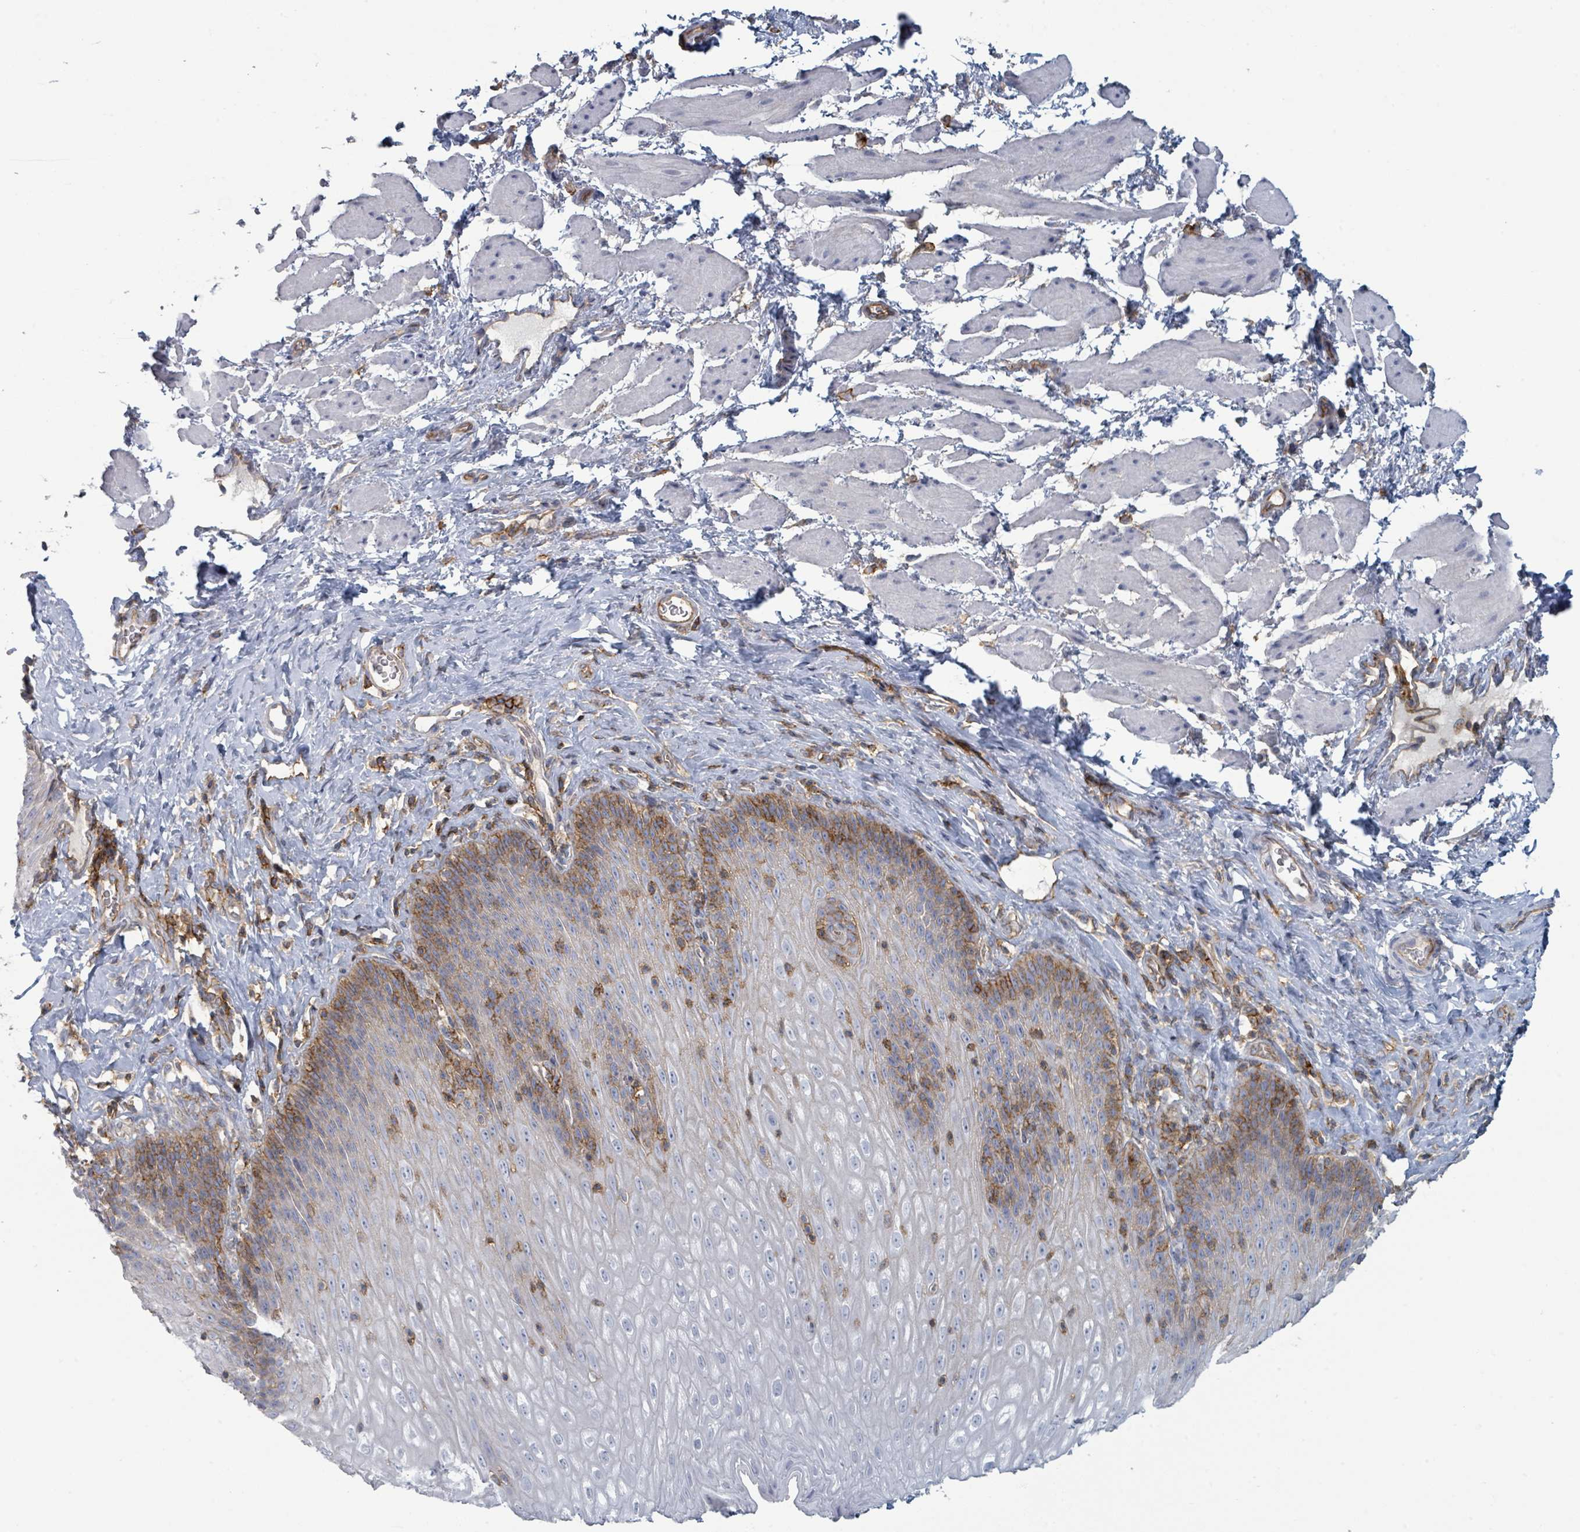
{"staining": {"intensity": "strong", "quantity": "<25%", "location": "cytoplasmic/membranous"}, "tissue": "esophagus", "cell_type": "Squamous epithelial cells", "image_type": "normal", "snomed": [{"axis": "morphology", "description": "Normal tissue, NOS"}, {"axis": "topography", "description": "Esophagus"}], "caption": "About <25% of squamous epithelial cells in benign esophagus demonstrate strong cytoplasmic/membranous protein staining as visualized by brown immunohistochemical staining.", "gene": "TNFRSF14", "patient": {"sex": "female", "age": 61}}